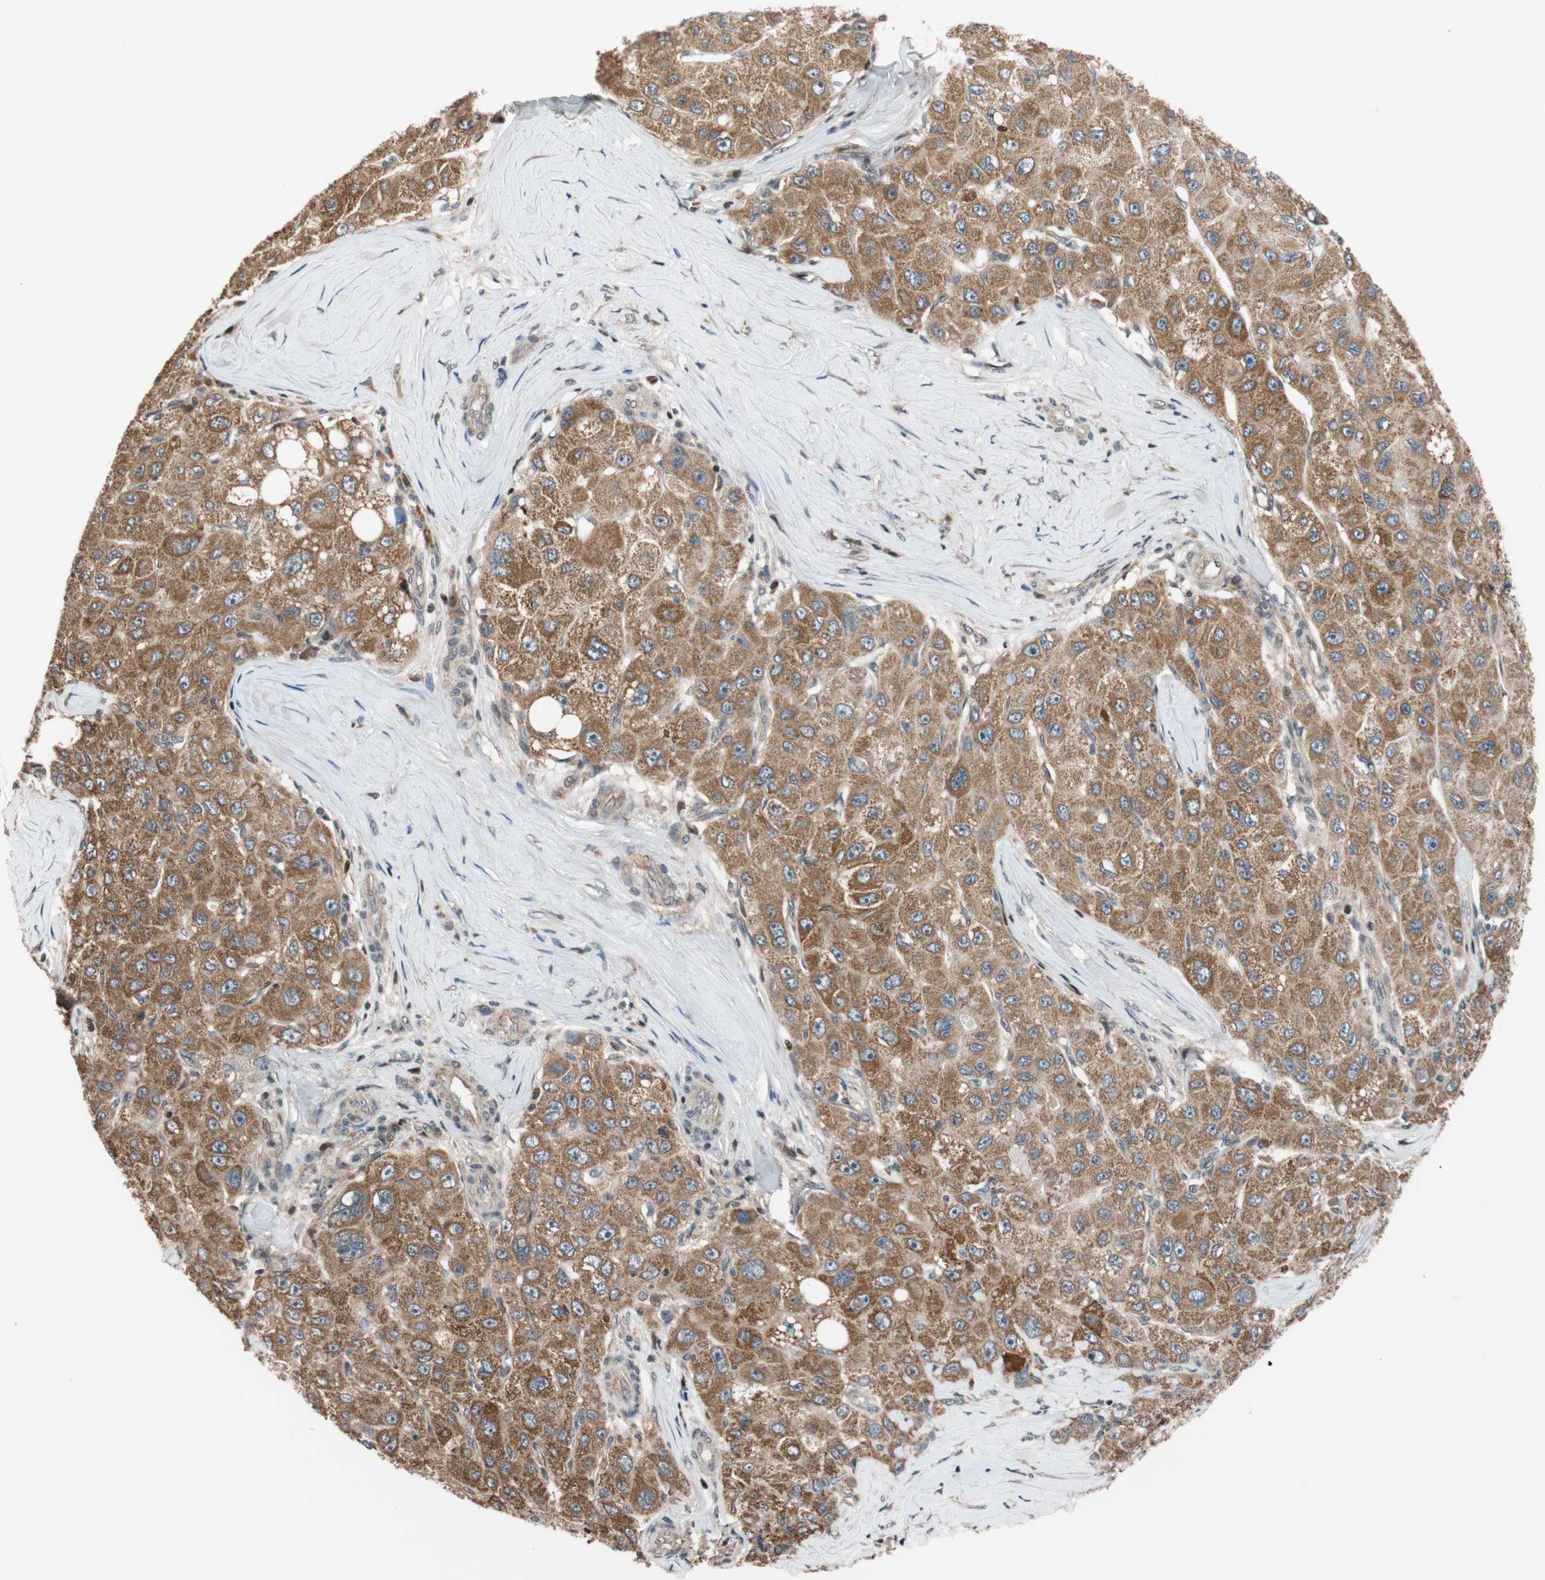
{"staining": {"intensity": "moderate", "quantity": ">75%", "location": "cytoplasmic/membranous"}, "tissue": "liver cancer", "cell_type": "Tumor cells", "image_type": "cancer", "snomed": [{"axis": "morphology", "description": "Carcinoma, Hepatocellular, NOS"}, {"axis": "topography", "description": "Liver"}], "caption": "A medium amount of moderate cytoplasmic/membranous positivity is present in about >75% of tumor cells in liver hepatocellular carcinoma tissue.", "gene": "HECW1", "patient": {"sex": "male", "age": 80}}